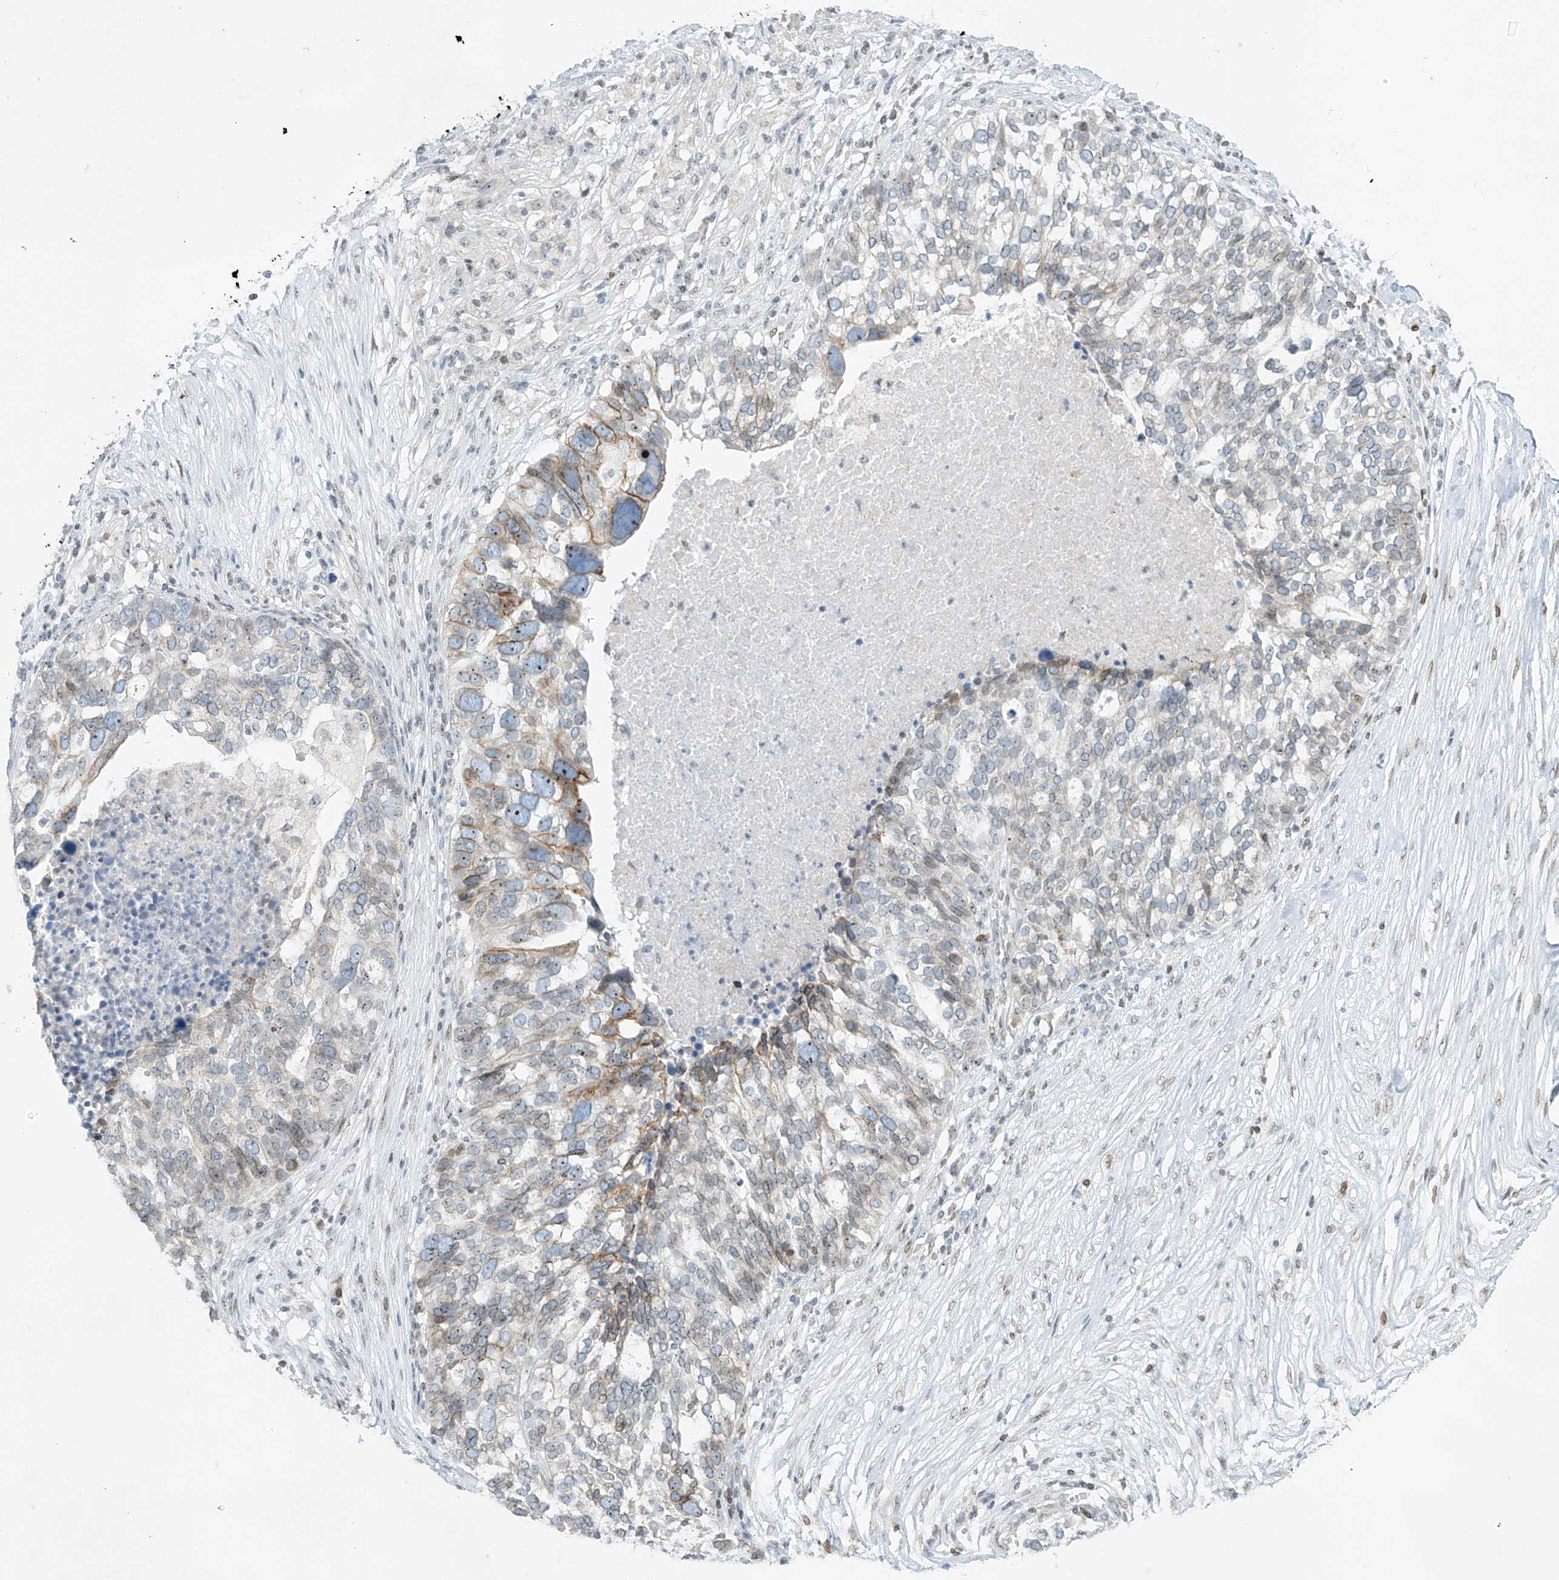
{"staining": {"intensity": "moderate", "quantity": "<25%", "location": "cytoplasmic/membranous,nuclear"}, "tissue": "ovarian cancer", "cell_type": "Tumor cells", "image_type": "cancer", "snomed": [{"axis": "morphology", "description": "Cystadenocarcinoma, serous, NOS"}, {"axis": "topography", "description": "Ovary"}], "caption": "Tumor cells demonstrate moderate cytoplasmic/membranous and nuclear positivity in about <25% of cells in ovarian cancer (serous cystadenocarcinoma). Using DAB (brown) and hematoxylin (blue) stains, captured at high magnification using brightfield microscopy.", "gene": "SAMD15", "patient": {"sex": "female", "age": 59}}